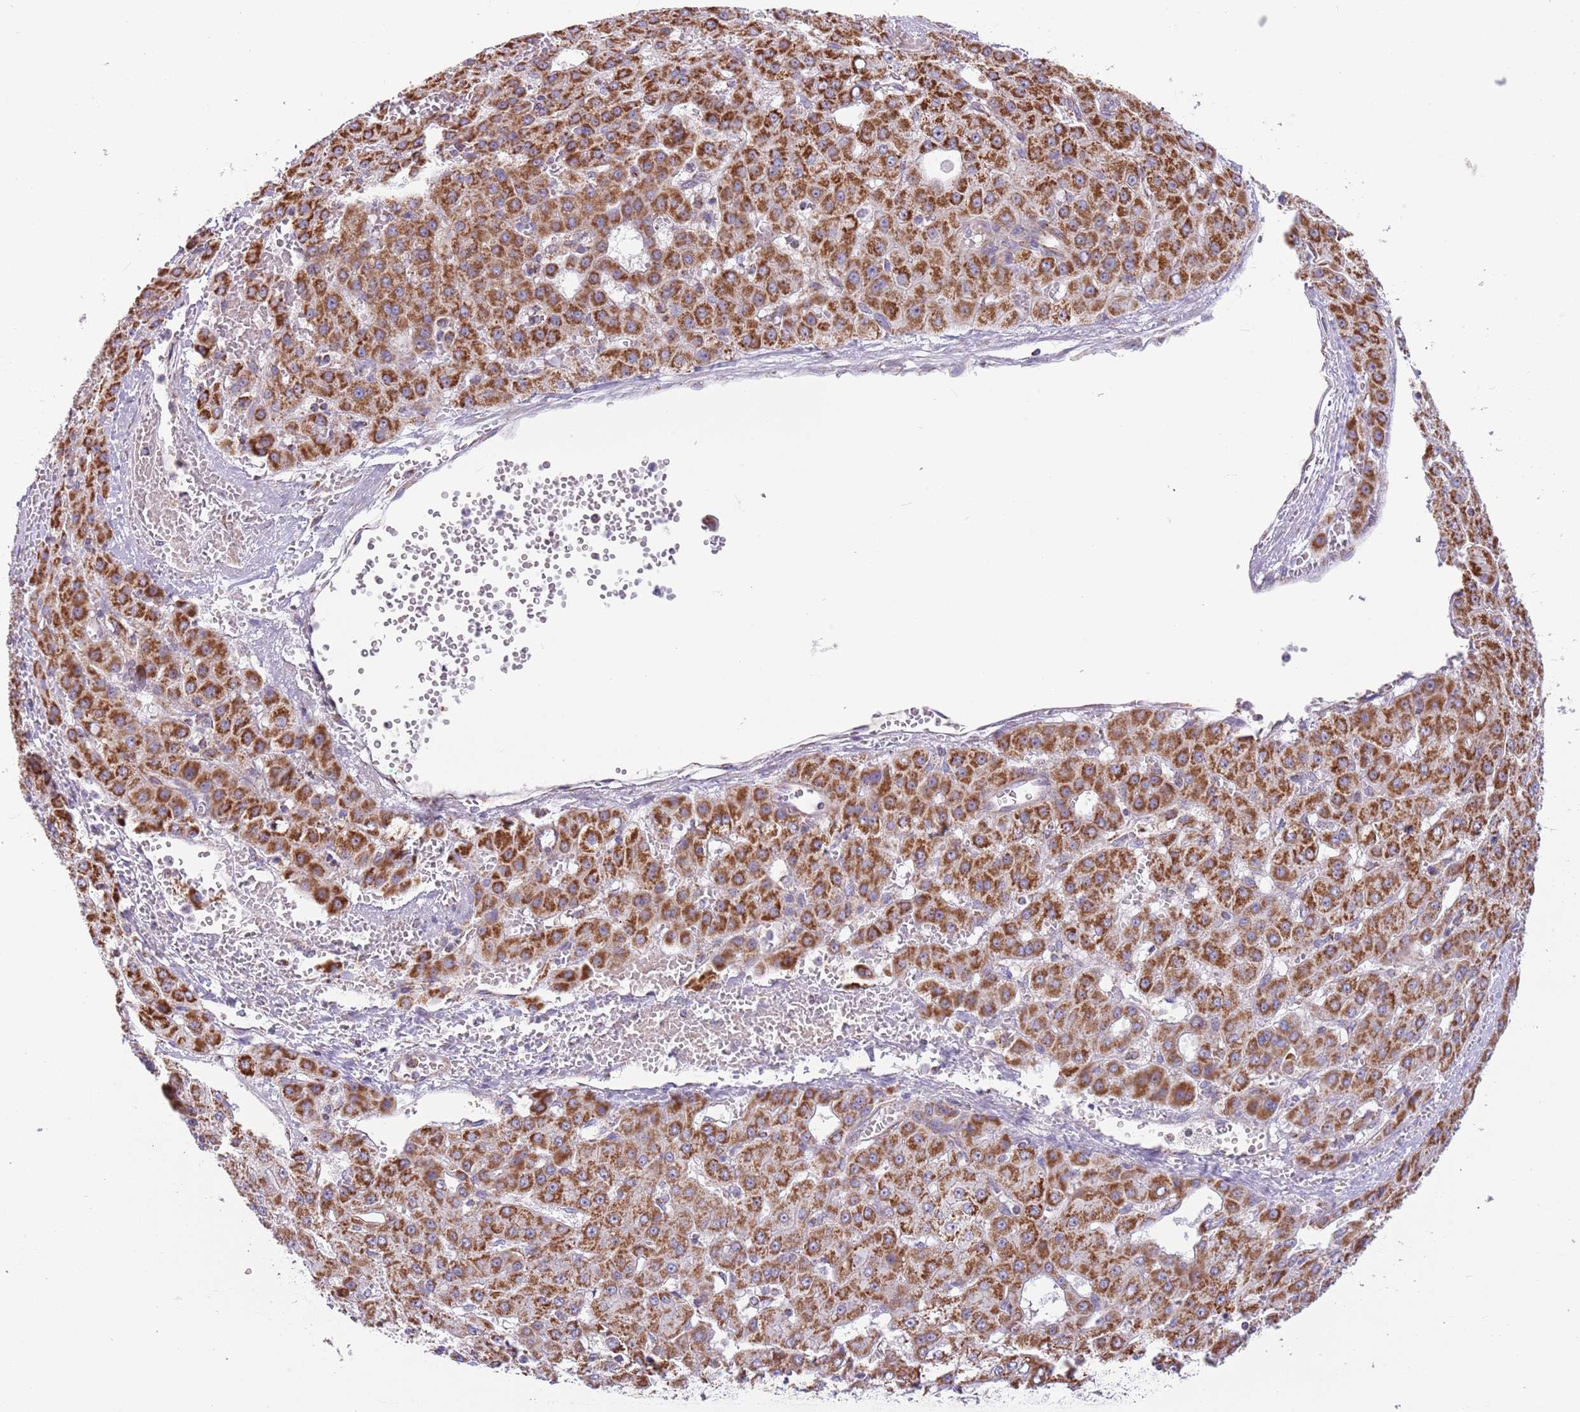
{"staining": {"intensity": "strong", "quantity": ">75%", "location": "cytoplasmic/membranous"}, "tissue": "liver cancer", "cell_type": "Tumor cells", "image_type": "cancer", "snomed": [{"axis": "morphology", "description": "Carcinoma, Hepatocellular, NOS"}, {"axis": "topography", "description": "Liver"}], "caption": "Tumor cells show strong cytoplasmic/membranous positivity in about >75% of cells in liver cancer.", "gene": "LHX6", "patient": {"sex": "male", "age": 47}}